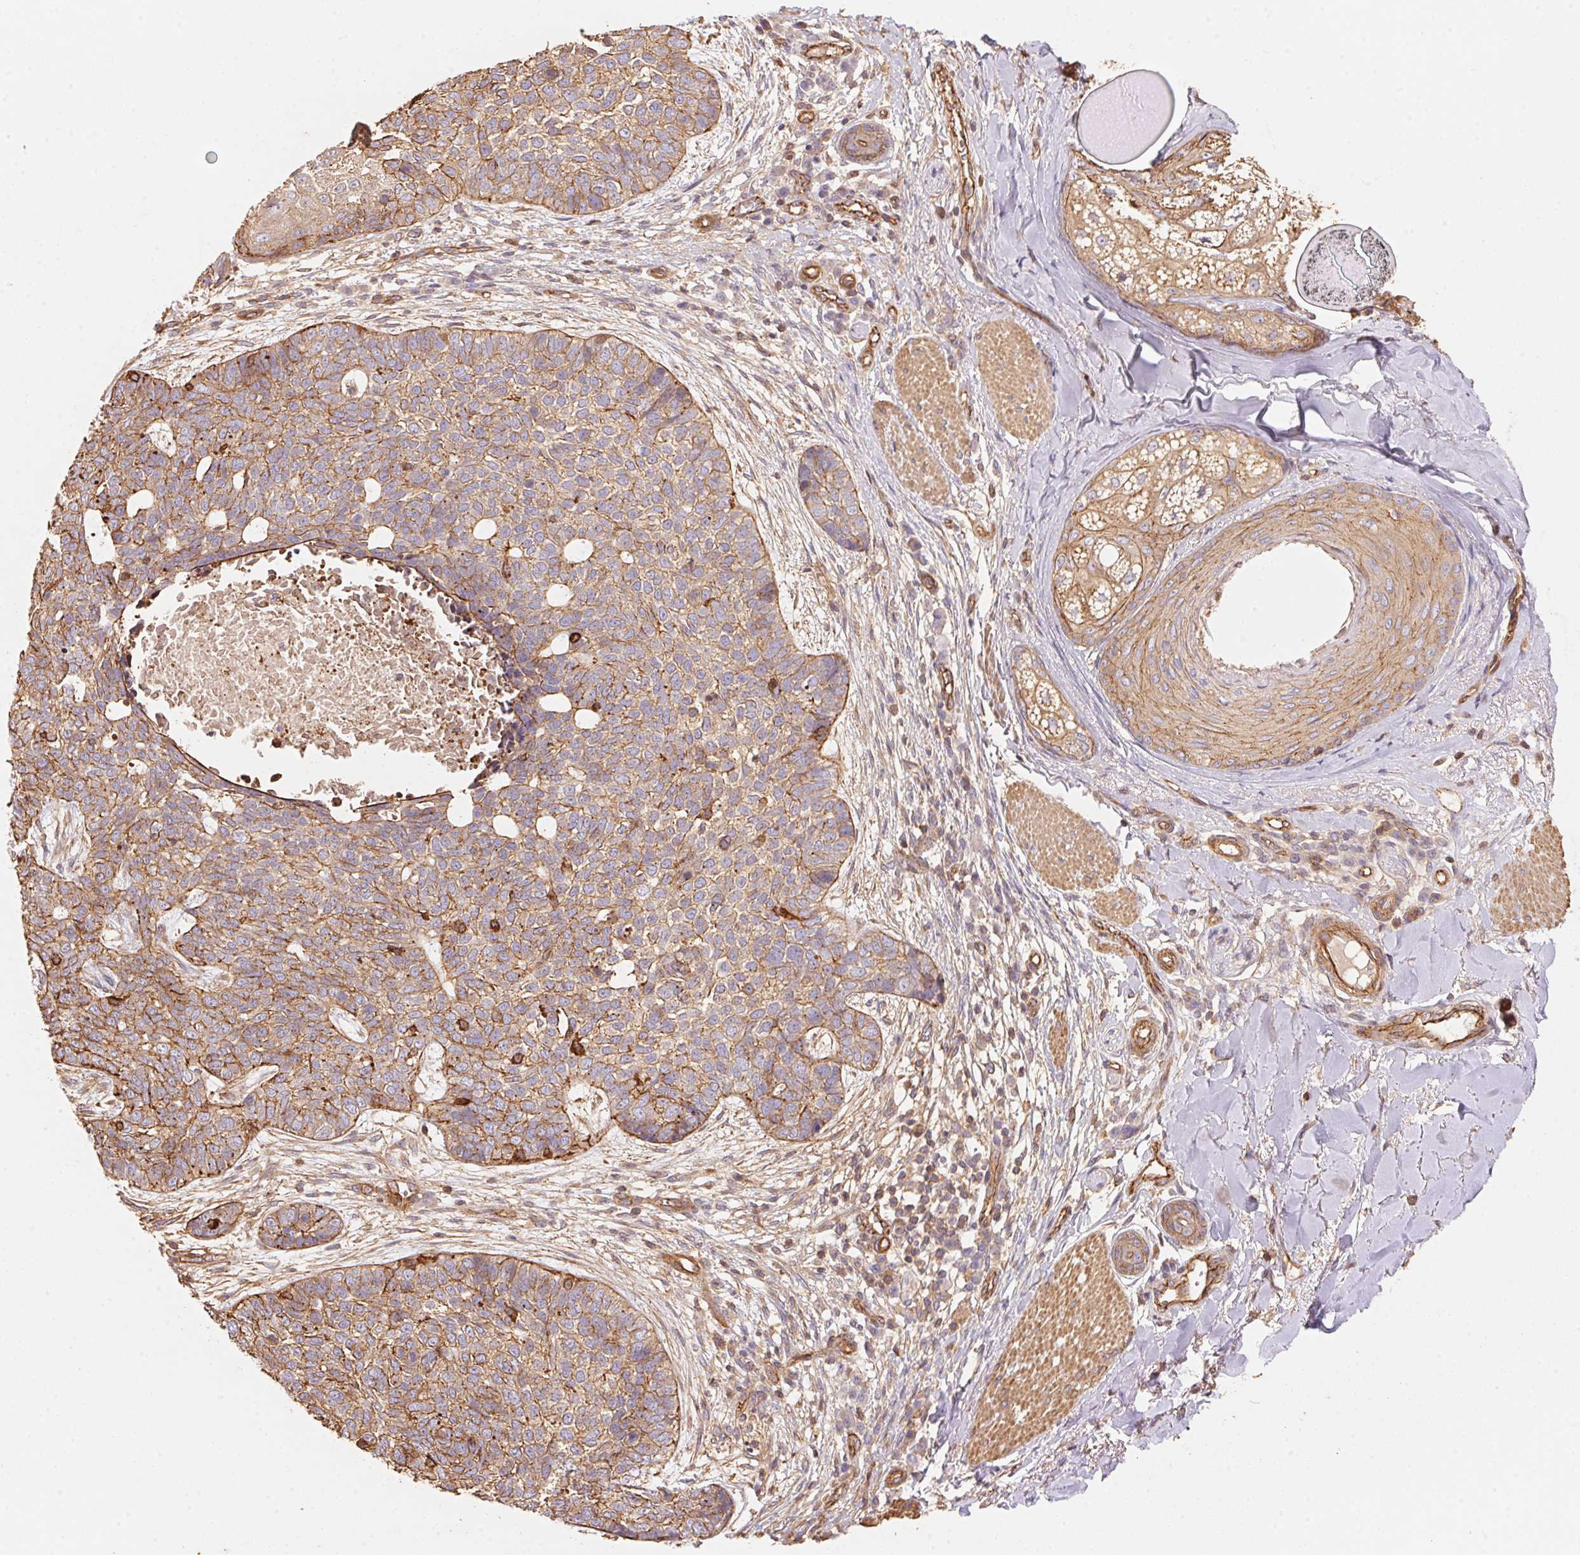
{"staining": {"intensity": "moderate", "quantity": ">75%", "location": "cytoplasmic/membranous"}, "tissue": "skin cancer", "cell_type": "Tumor cells", "image_type": "cancer", "snomed": [{"axis": "morphology", "description": "Basal cell carcinoma"}, {"axis": "topography", "description": "Skin"}], "caption": "This histopathology image displays immunohistochemistry staining of human basal cell carcinoma (skin), with medium moderate cytoplasmic/membranous staining in about >75% of tumor cells.", "gene": "FRAS1", "patient": {"sex": "female", "age": 69}}